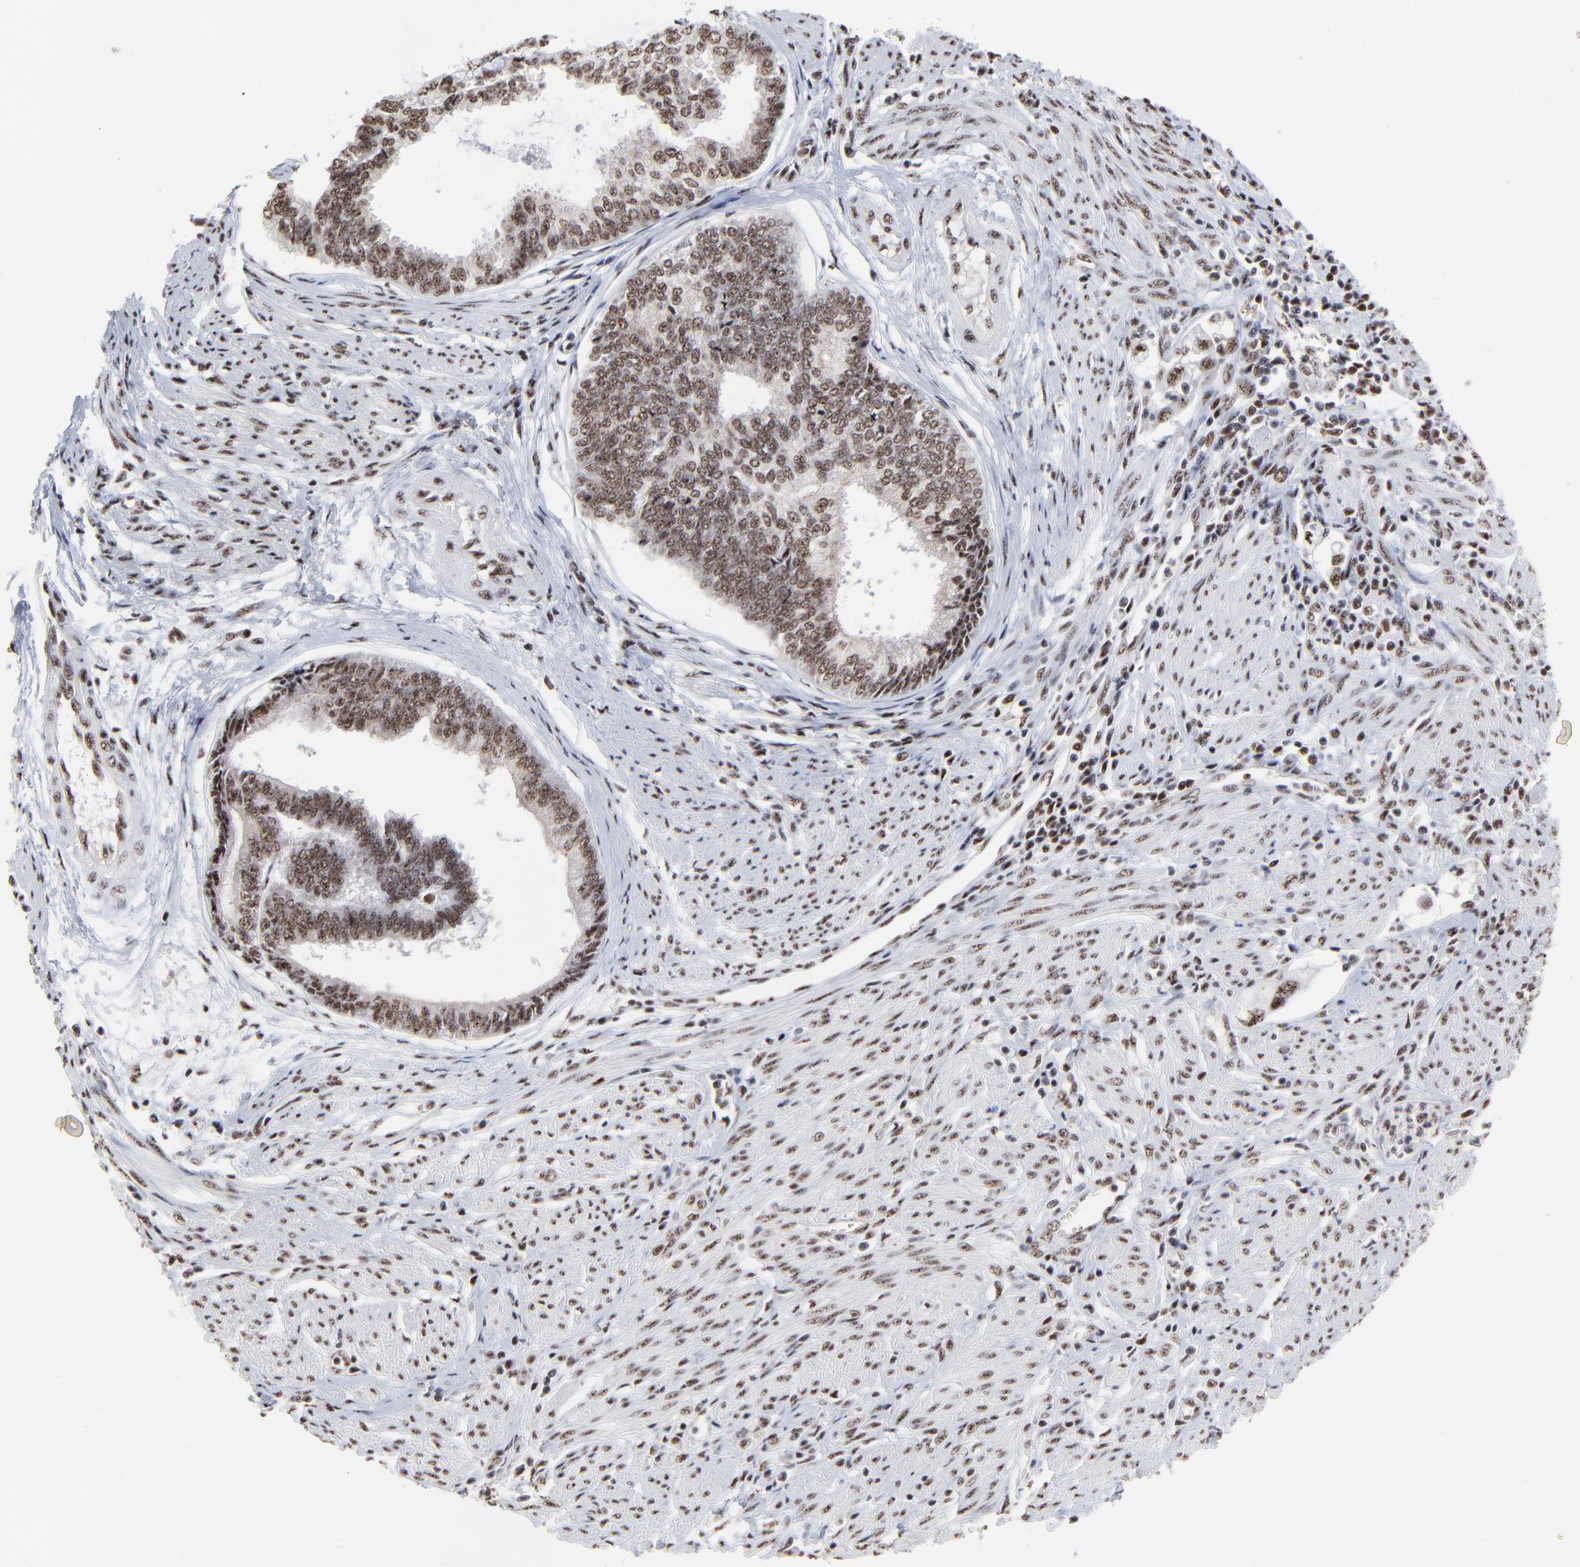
{"staining": {"intensity": "moderate", "quantity": ">75%", "location": "nuclear"}, "tissue": "endometrial cancer", "cell_type": "Tumor cells", "image_type": "cancer", "snomed": [{"axis": "morphology", "description": "Adenocarcinoma, NOS"}, {"axis": "topography", "description": "Endometrium"}], "caption": "The photomicrograph demonstrates a brown stain indicating the presence of a protein in the nuclear of tumor cells in adenocarcinoma (endometrial).", "gene": "MBD4", "patient": {"sex": "female", "age": 75}}